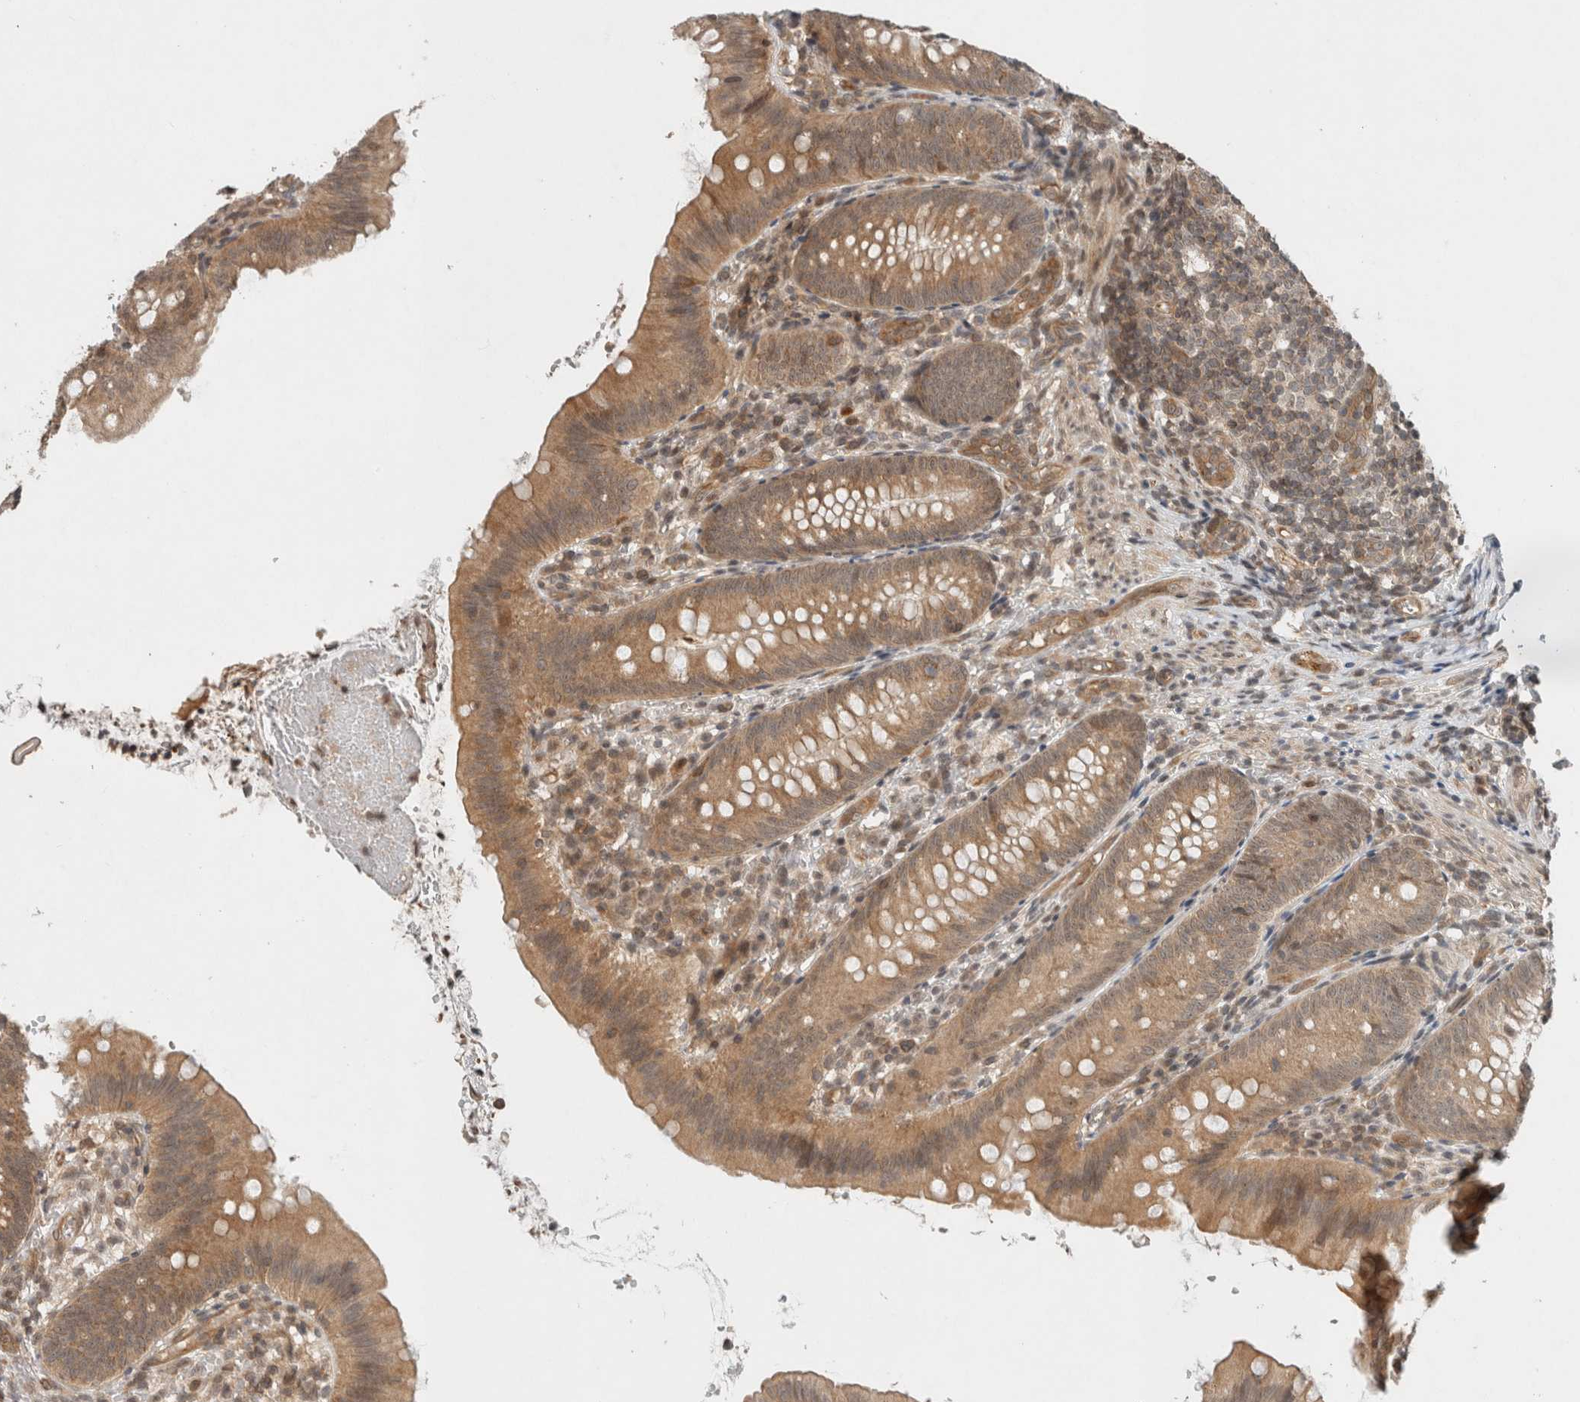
{"staining": {"intensity": "moderate", "quantity": ">75%", "location": "cytoplasmic/membranous"}, "tissue": "appendix", "cell_type": "Glandular cells", "image_type": "normal", "snomed": [{"axis": "morphology", "description": "Normal tissue, NOS"}, {"axis": "topography", "description": "Appendix"}], "caption": "This photomicrograph demonstrates IHC staining of benign human appendix, with medium moderate cytoplasmic/membranous positivity in about >75% of glandular cells.", "gene": "CAAP1", "patient": {"sex": "male", "age": 1}}